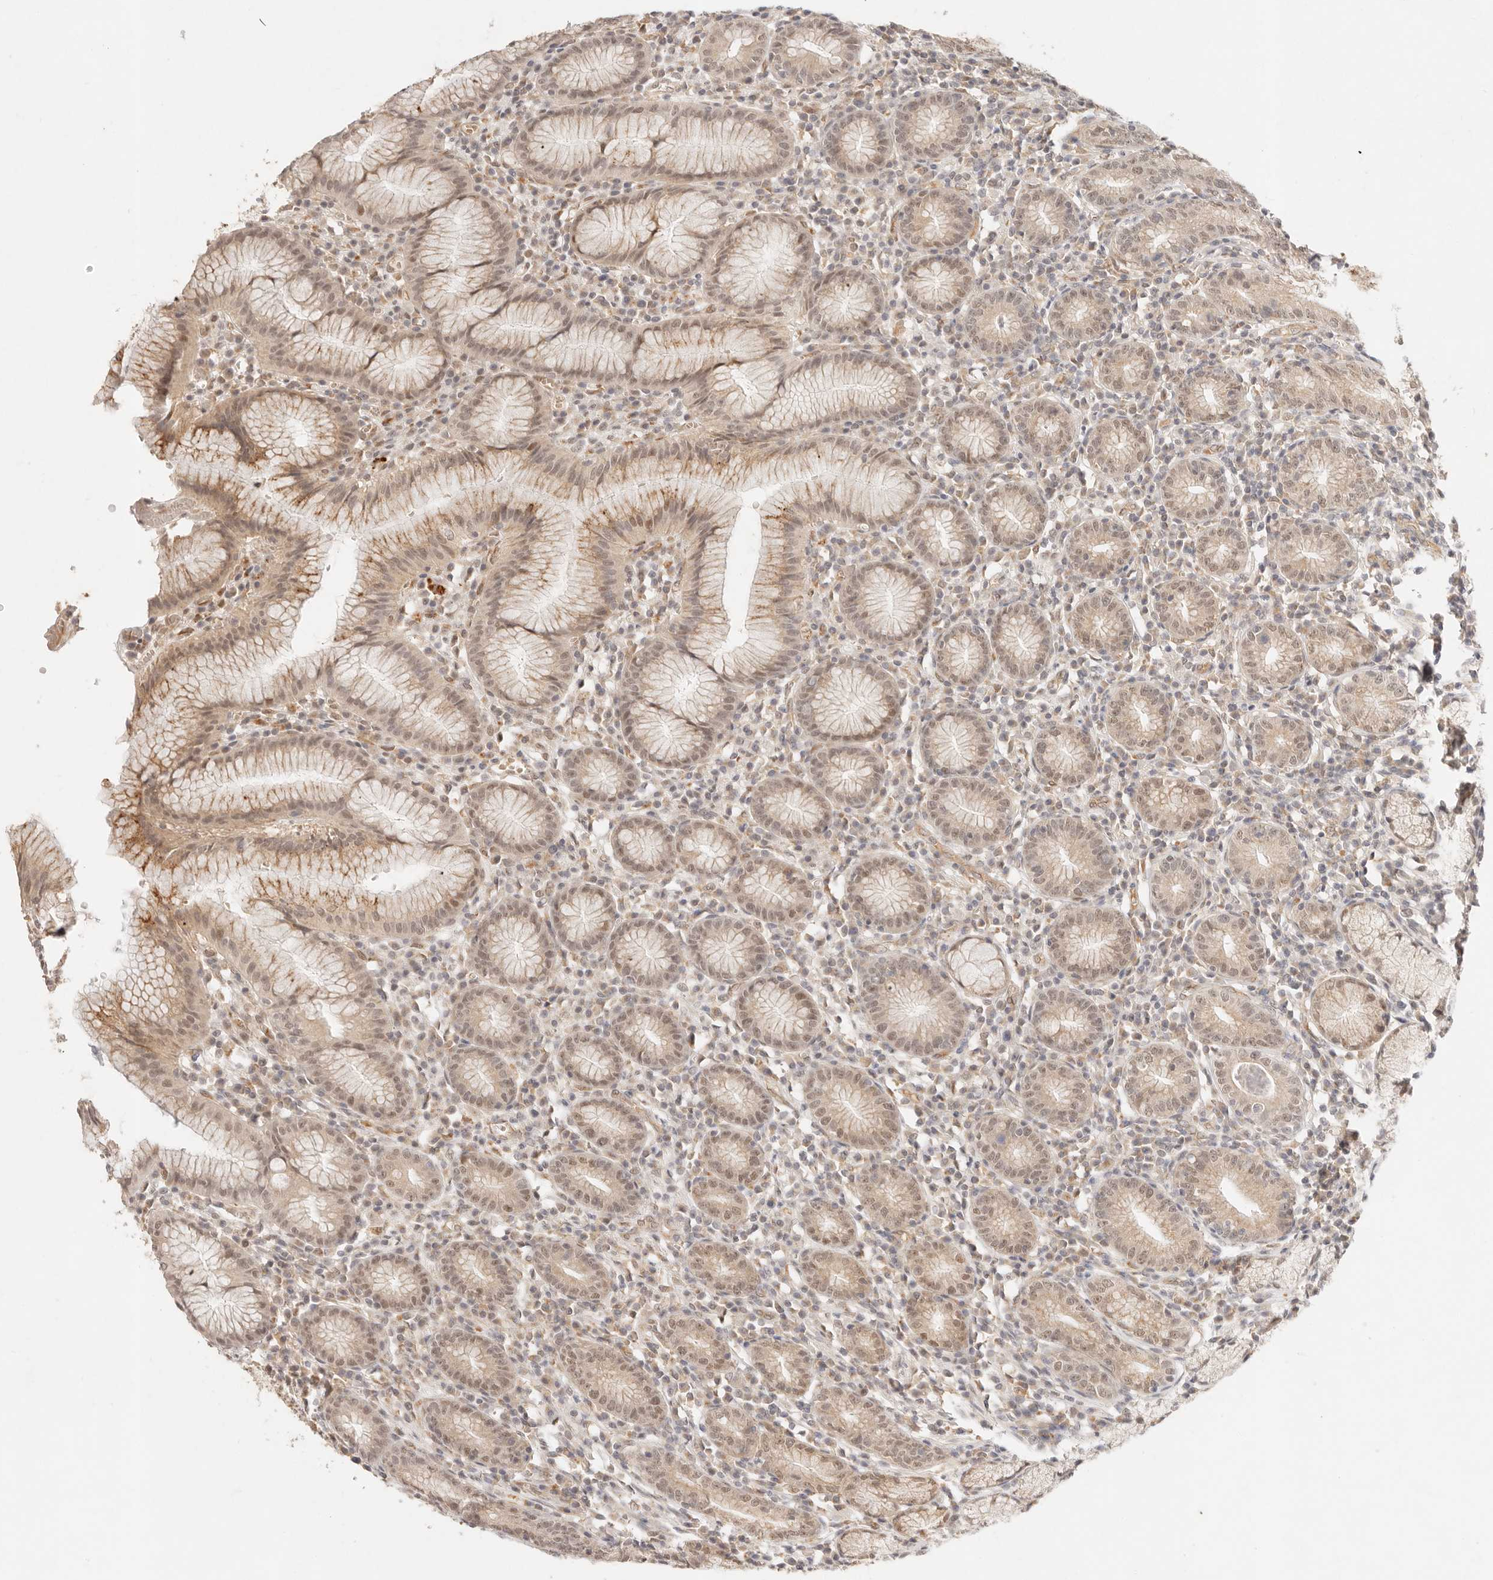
{"staining": {"intensity": "moderate", "quantity": "25%-75%", "location": "cytoplasmic/membranous,nuclear"}, "tissue": "stomach", "cell_type": "Glandular cells", "image_type": "normal", "snomed": [{"axis": "morphology", "description": "Normal tissue, NOS"}, {"axis": "topography", "description": "Stomach"}], "caption": "Glandular cells reveal medium levels of moderate cytoplasmic/membranous,nuclear expression in approximately 25%-75% of cells in normal human stomach. (DAB IHC with brightfield microscopy, high magnification).", "gene": "GPR156", "patient": {"sex": "male", "age": 55}}